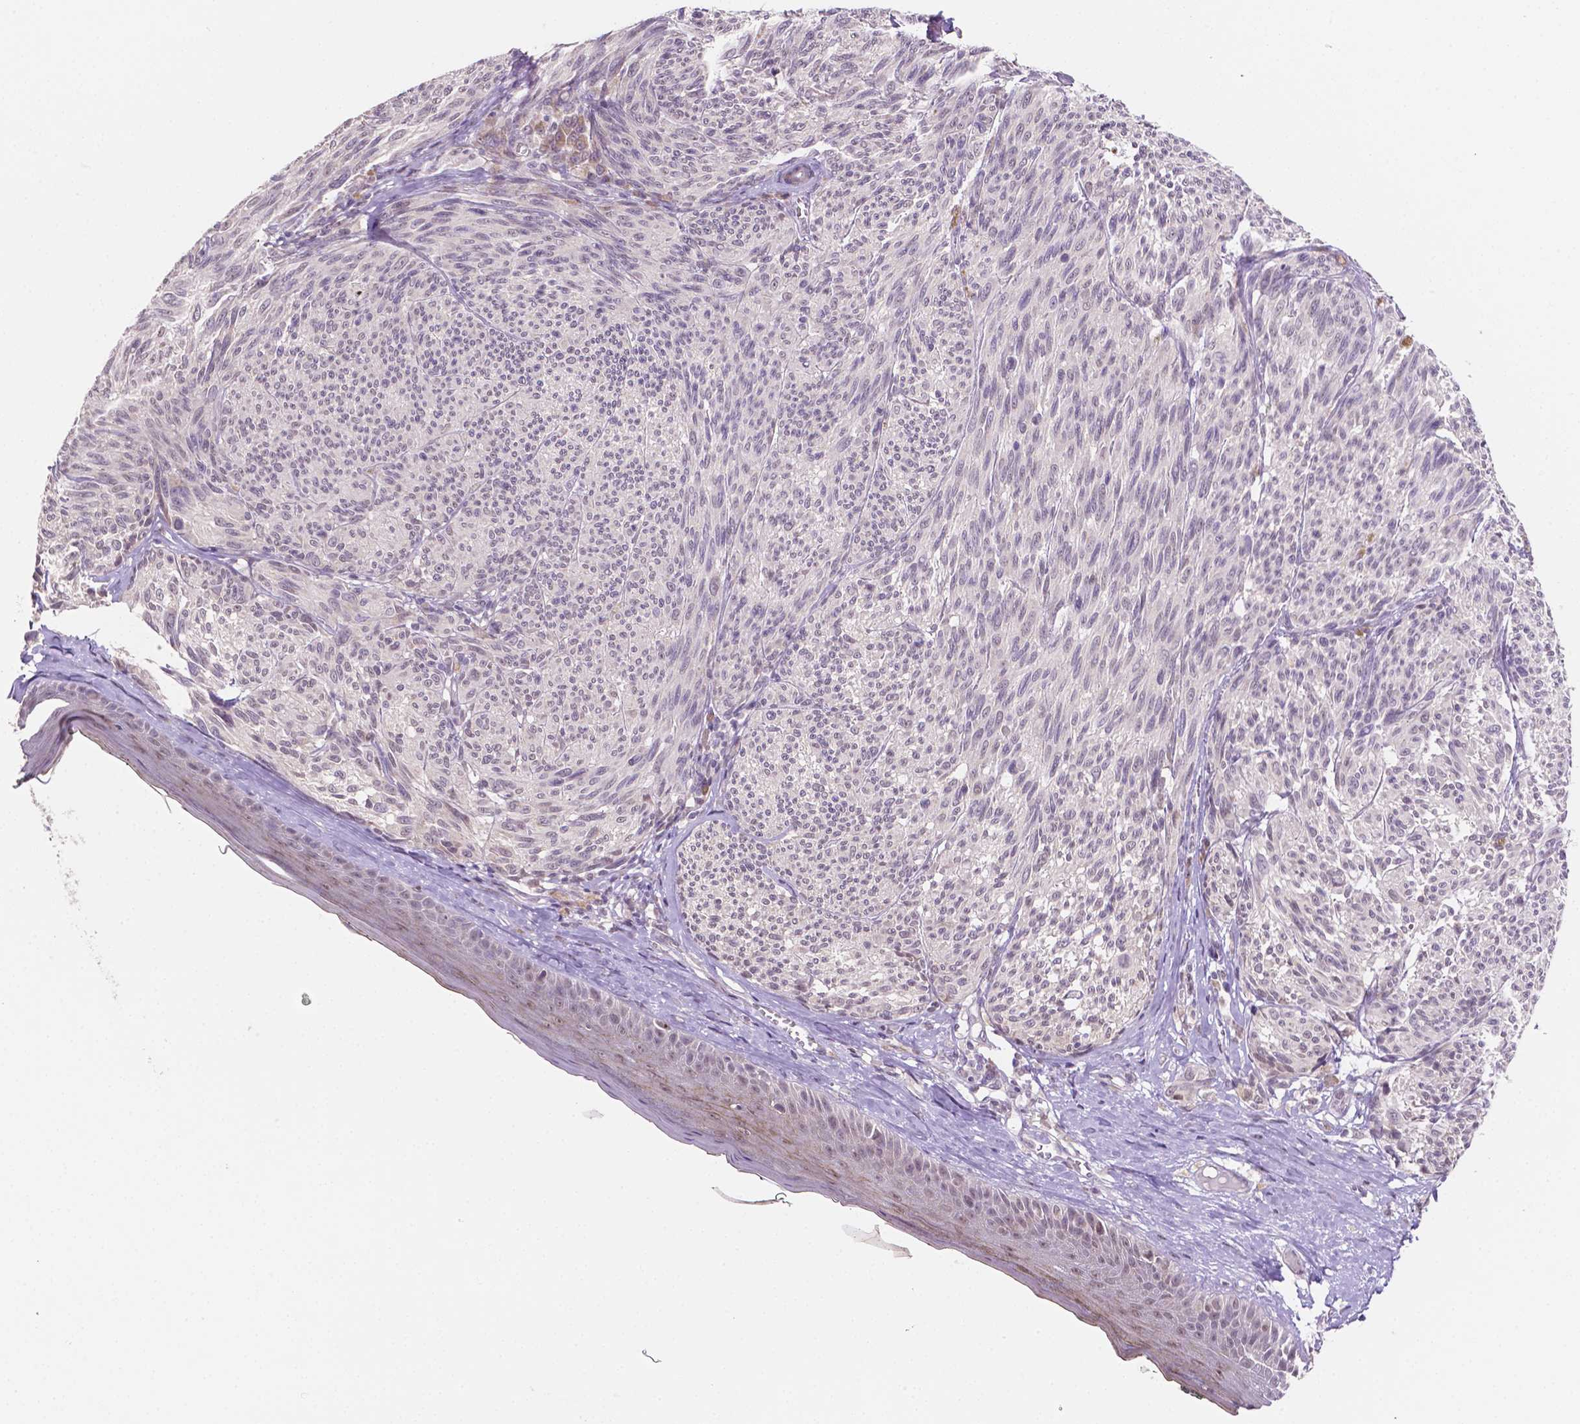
{"staining": {"intensity": "negative", "quantity": "none", "location": "none"}, "tissue": "melanoma", "cell_type": "Tumor cells", "image_type": "cancer", "snomed": [{"axis": "morphology", "description": "Malignant melanoma, NOS"}, {"axis": "topography", "description": "Skin"}], "caption": "Immunohistochemical staining of human melanoma reveals no significant staining in tumor cells.", "gene": "SHLD3", "patient": {"sex": "male", "age": 79}}